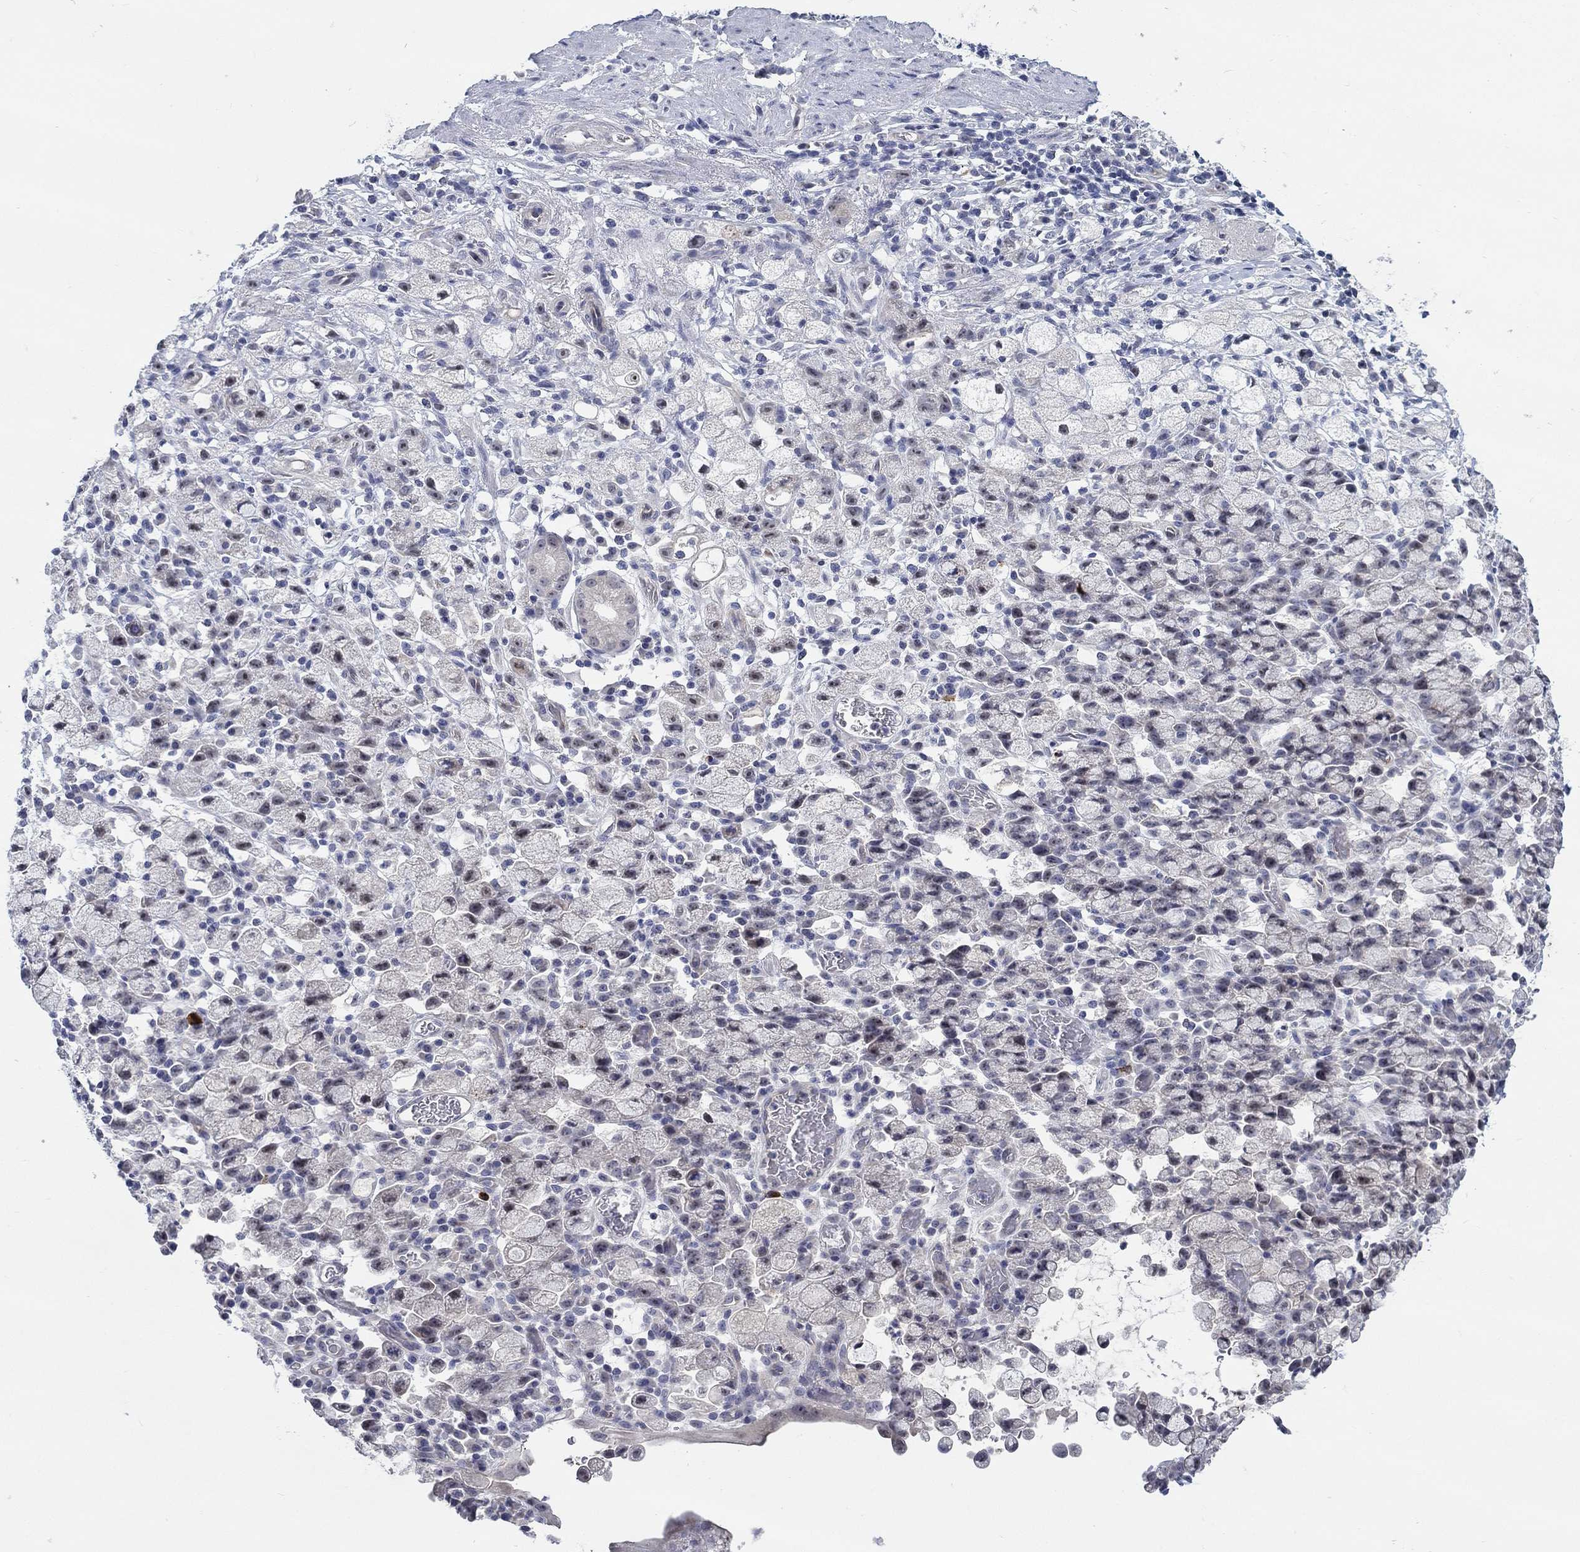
{"staining": {"intensity": "strong", "quantity": "<25%", "location": "nuclear"}, "tissue": "stomach cancer", "cell_type": "Tumor cells", "image_type": "cancer", "snomed": [{"axis": "morphology", "description": "Adenocarcinoma, NOS"}, {"axis": "topography", "description": "Stomach"}], "caption": "This is a histology image of immunohistochemistry staining of stomach cancer (adenocarcinoma), which shows strong staining in the nuclear of tumor cells.", "gene": "SMIM18", "patient": {"sex": "male", "age": 58}}